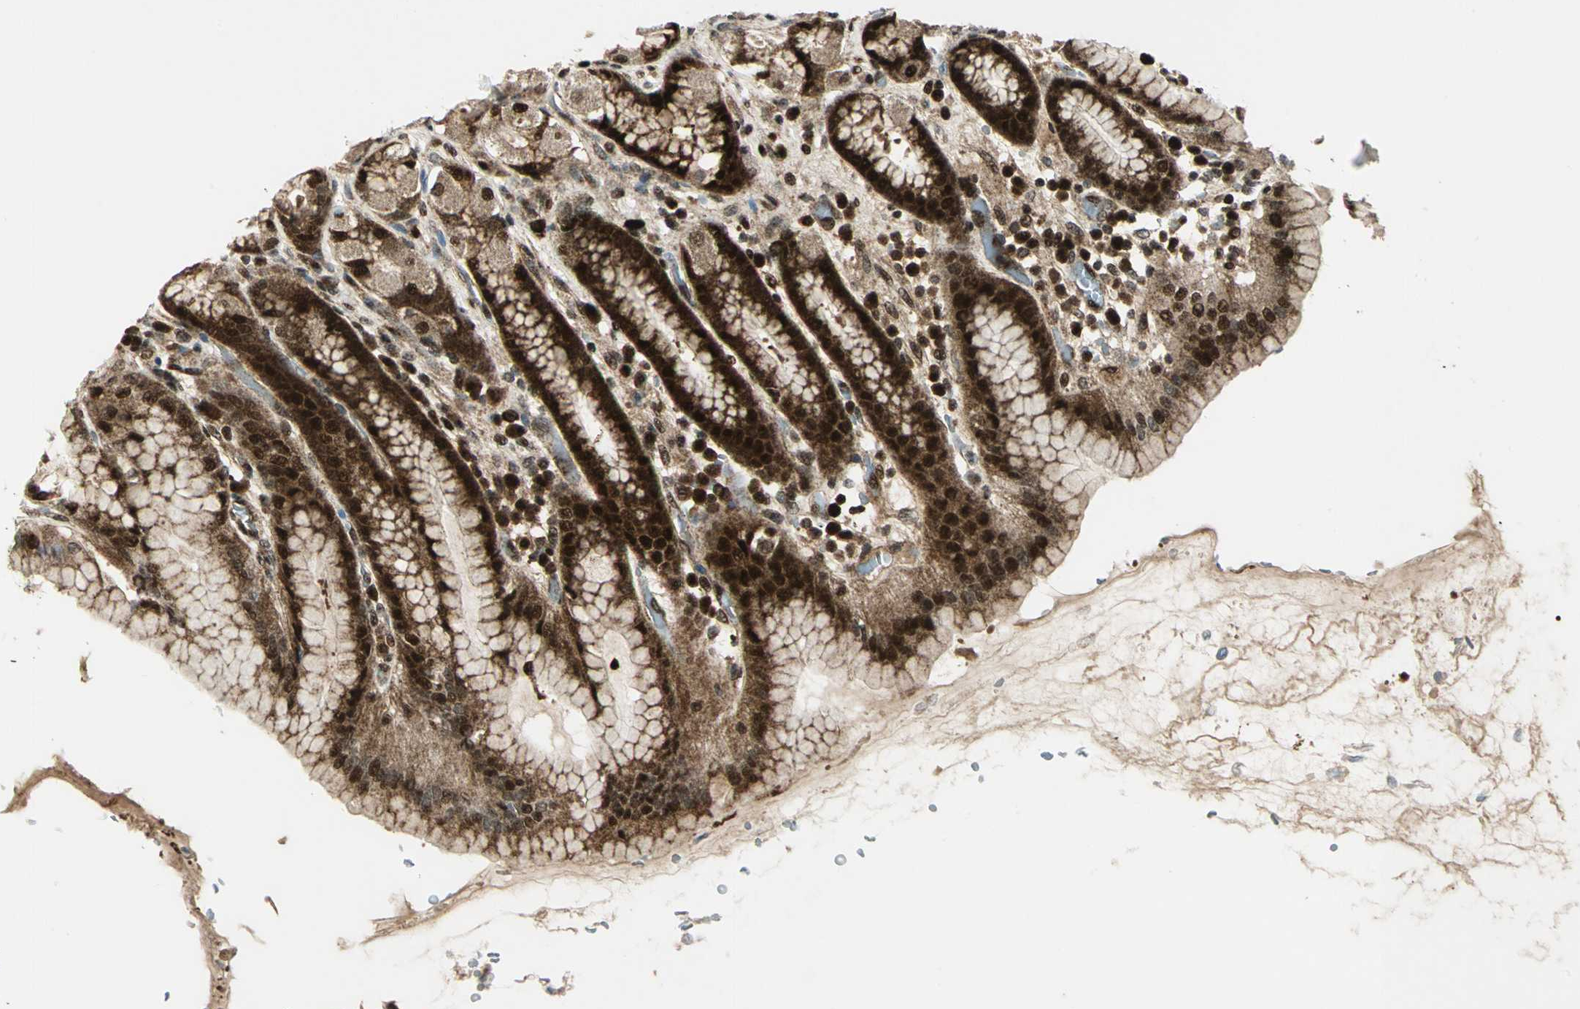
{"staining": {"intensity": "strong", "quantity": ">75%", "location": "cytoplasmic/membranous,nuclear"}, "tissue": "stomach", "cell_type": "Glandular cells", "image_type": "normal", "snomed": [{"axis": "morphology", "description": "Normal tissue, NOS"}, {"axis": "topography", "description": "Stomach, upper"}], "caption": "Immunohistochemistry (DAB (3,3'-diaminobenzidine)) staining of benign human stomach reveals strong cytoplasmic/membranous,nuclear protein staining in about >75% of glandular cells.", "gene": "COPS5", "patient": {"sex": "male", "age": 68}}